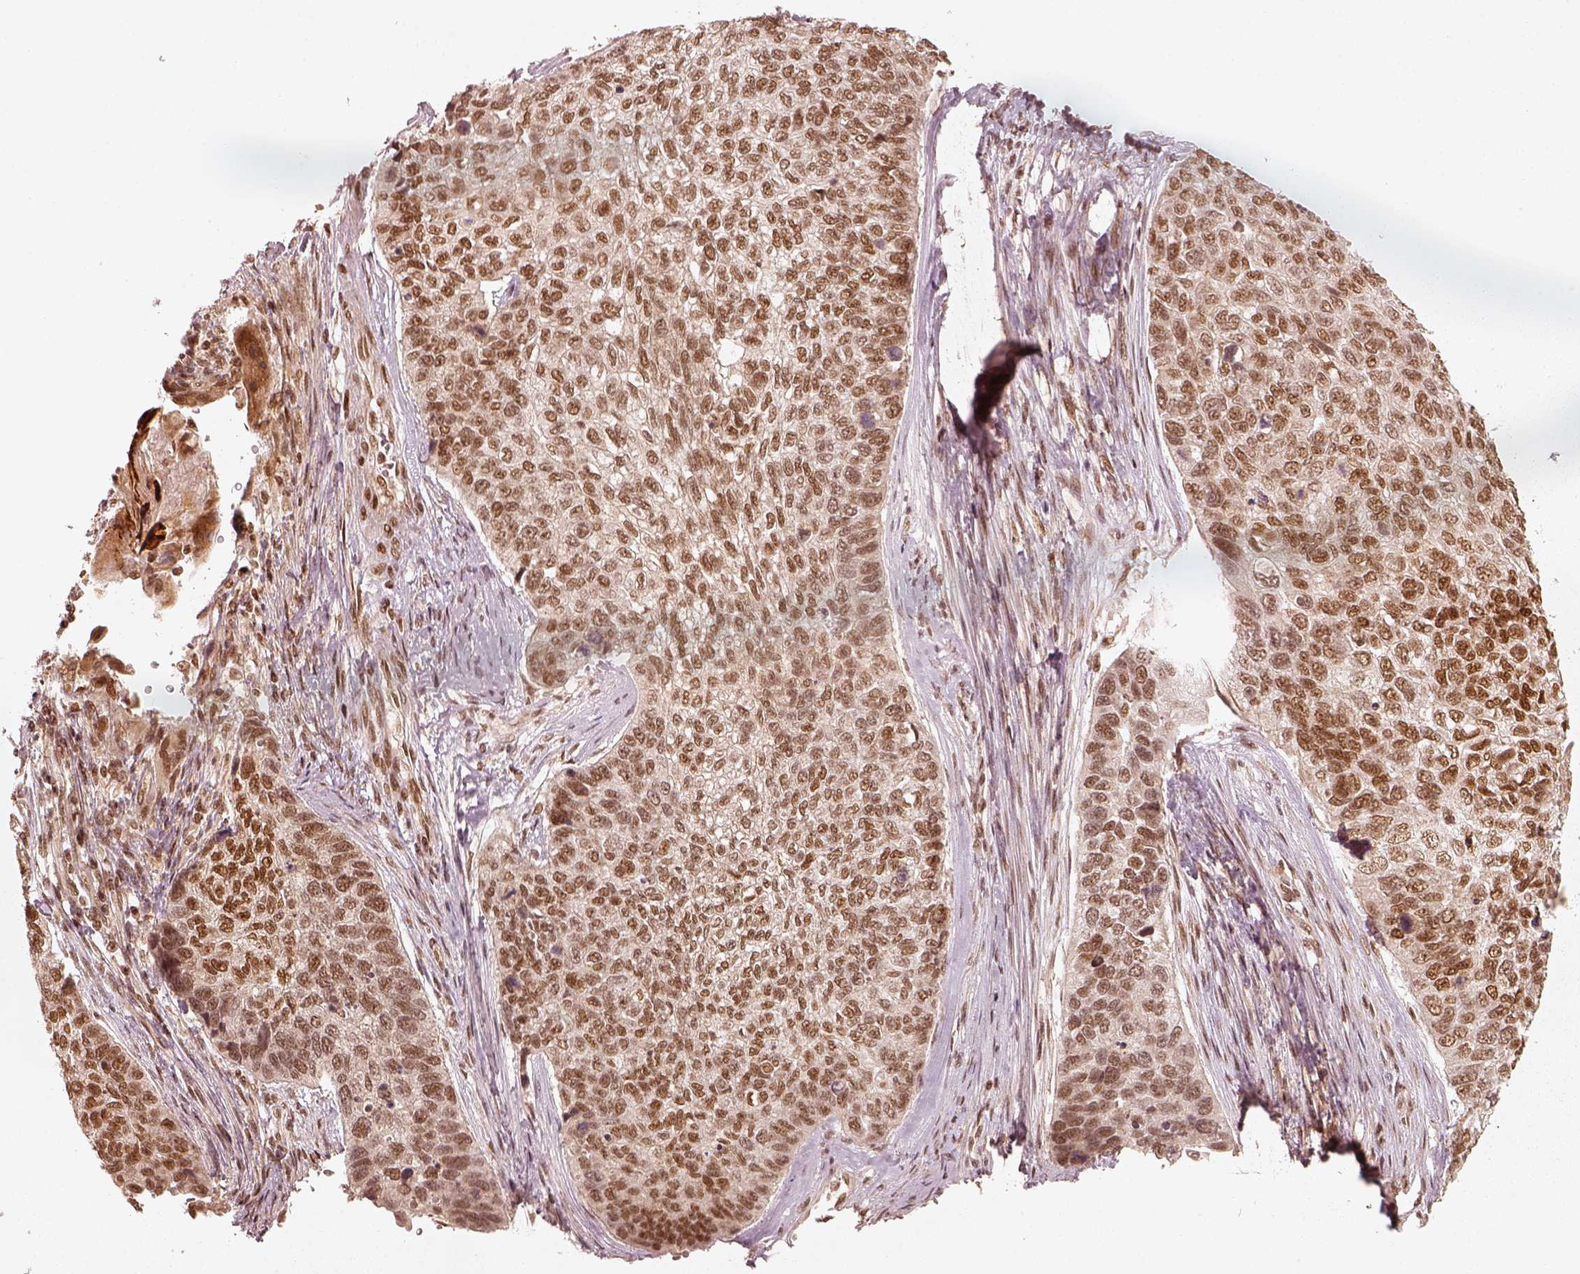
{"staining": {"intensity": "strong", "quantity": ">75%", "location": "nuclear"}, "tissue": "lung cancer", "cell_type": "Tumor cells", "image_type": "cancer", "snomed": [{"axis": "morphology", "description": "Squamous cell carcinoma, NOS"}, {"axis": "topography", "description": "Lung"}], "caption": "The immunohistochemical stain labels strong nuclear expression in tumor cells of squamous cell carcinoma (lung) tissue. The protein is shown in brown color, while the nuclei are stained blue.", "gene": "GMEB2", "patient": {"sex": "male", "age": 69}}